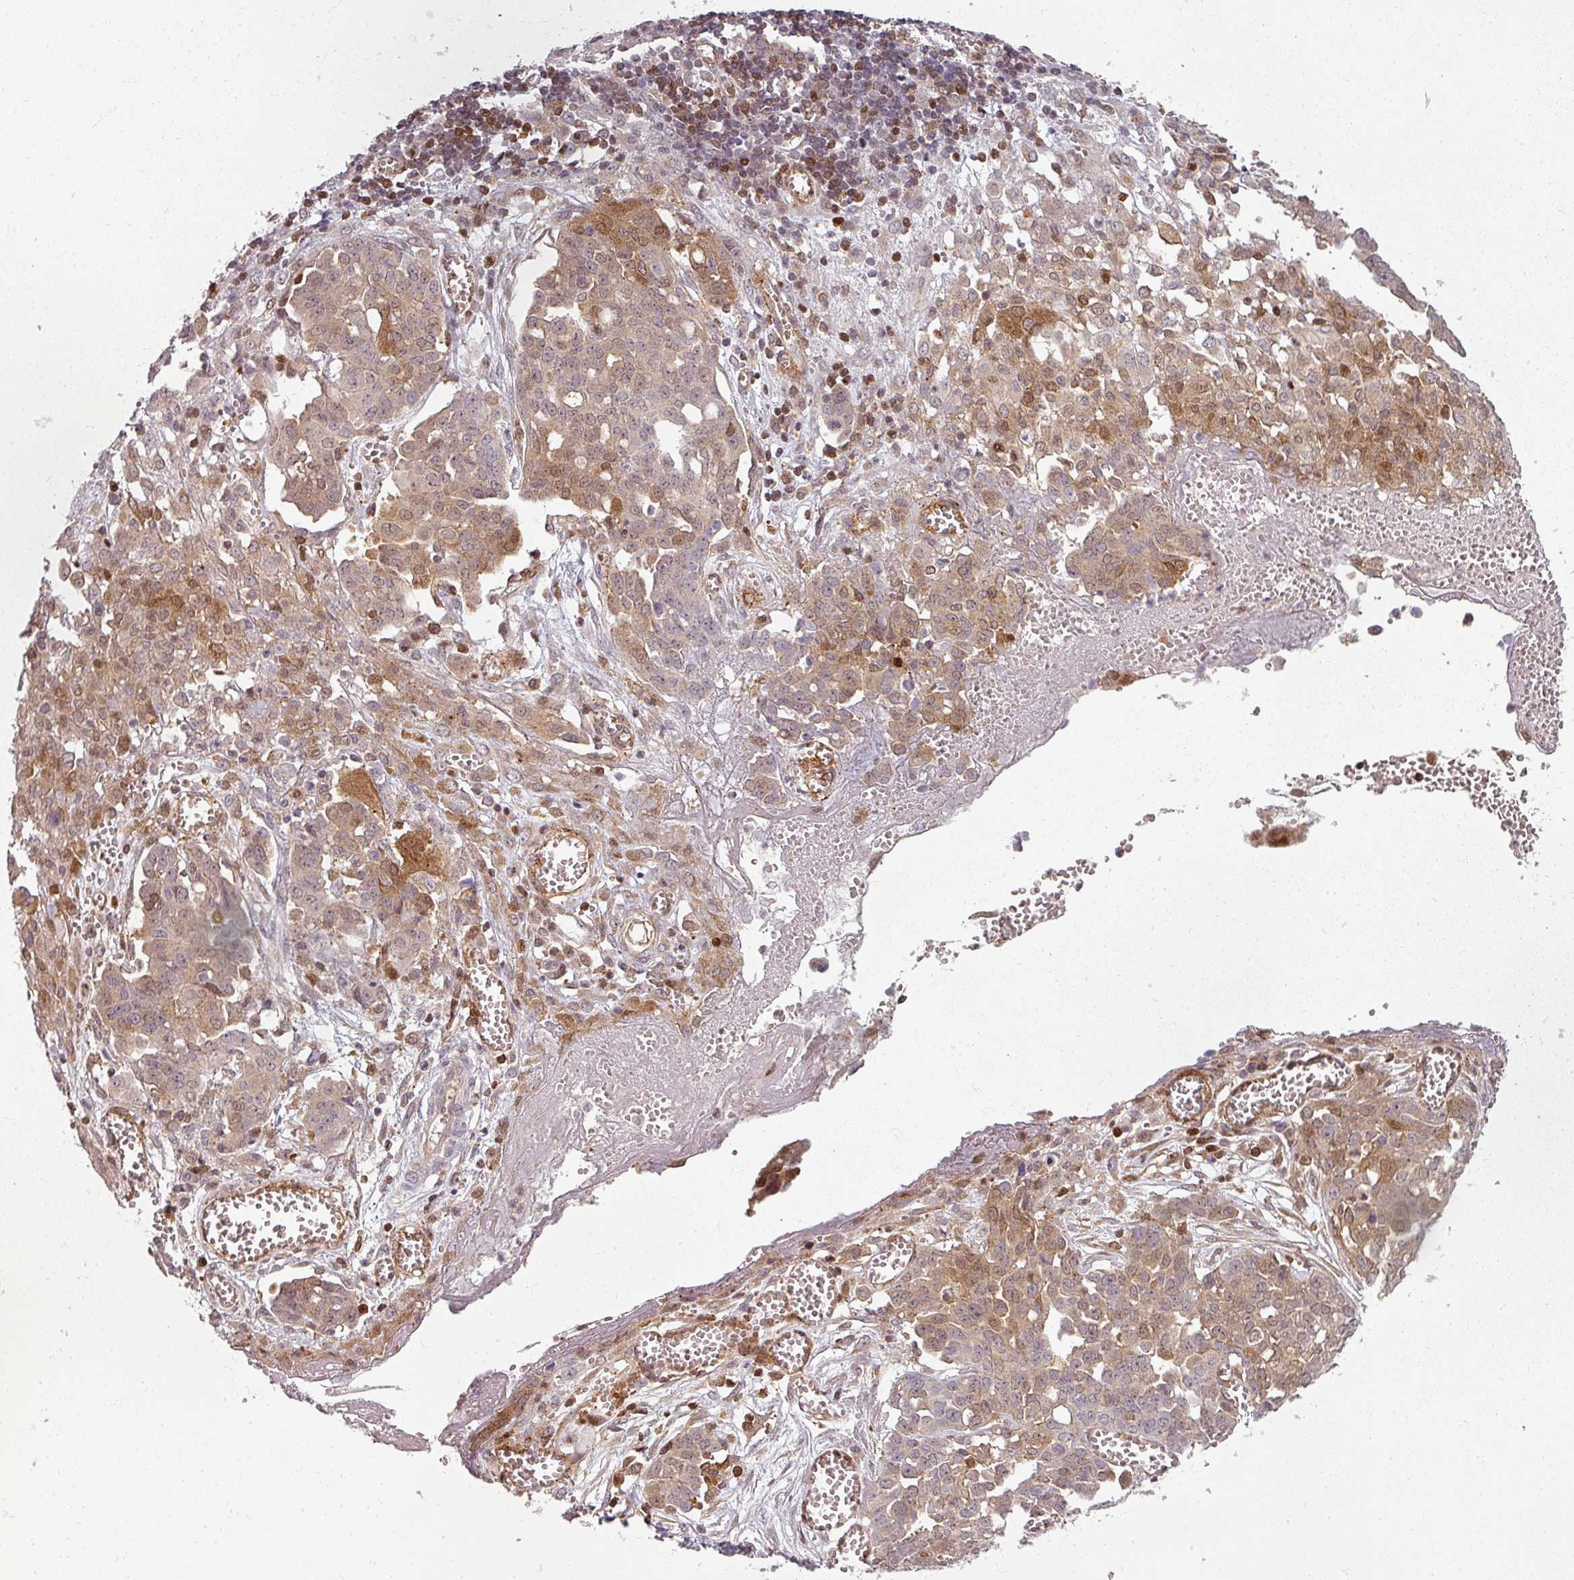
{"staining": {"intensity": "moderate", "quantity": "25%-75%", "location": "cytoplasmic/membranous"}, "tissue": "ovarian cancer", "cell_type": "Tumor cells", "image_type": "cancer", "snomed": [{"axis": "morphology", "description": "Cystadenocarcinoma, serous, NOS"}, {"axis": "topography", "description": "Soft tissue"}, {"axis": "topography", "description": "Ovary"}], "caption": "Moderate cytoplasmic/membranous protein expression is seen in about 25%-75% of tumor cells in ovarian cancer (serous cystadenocarcinoma).", "gene": "CLIC1", "patient": {"sex": "female", "age": 57}}